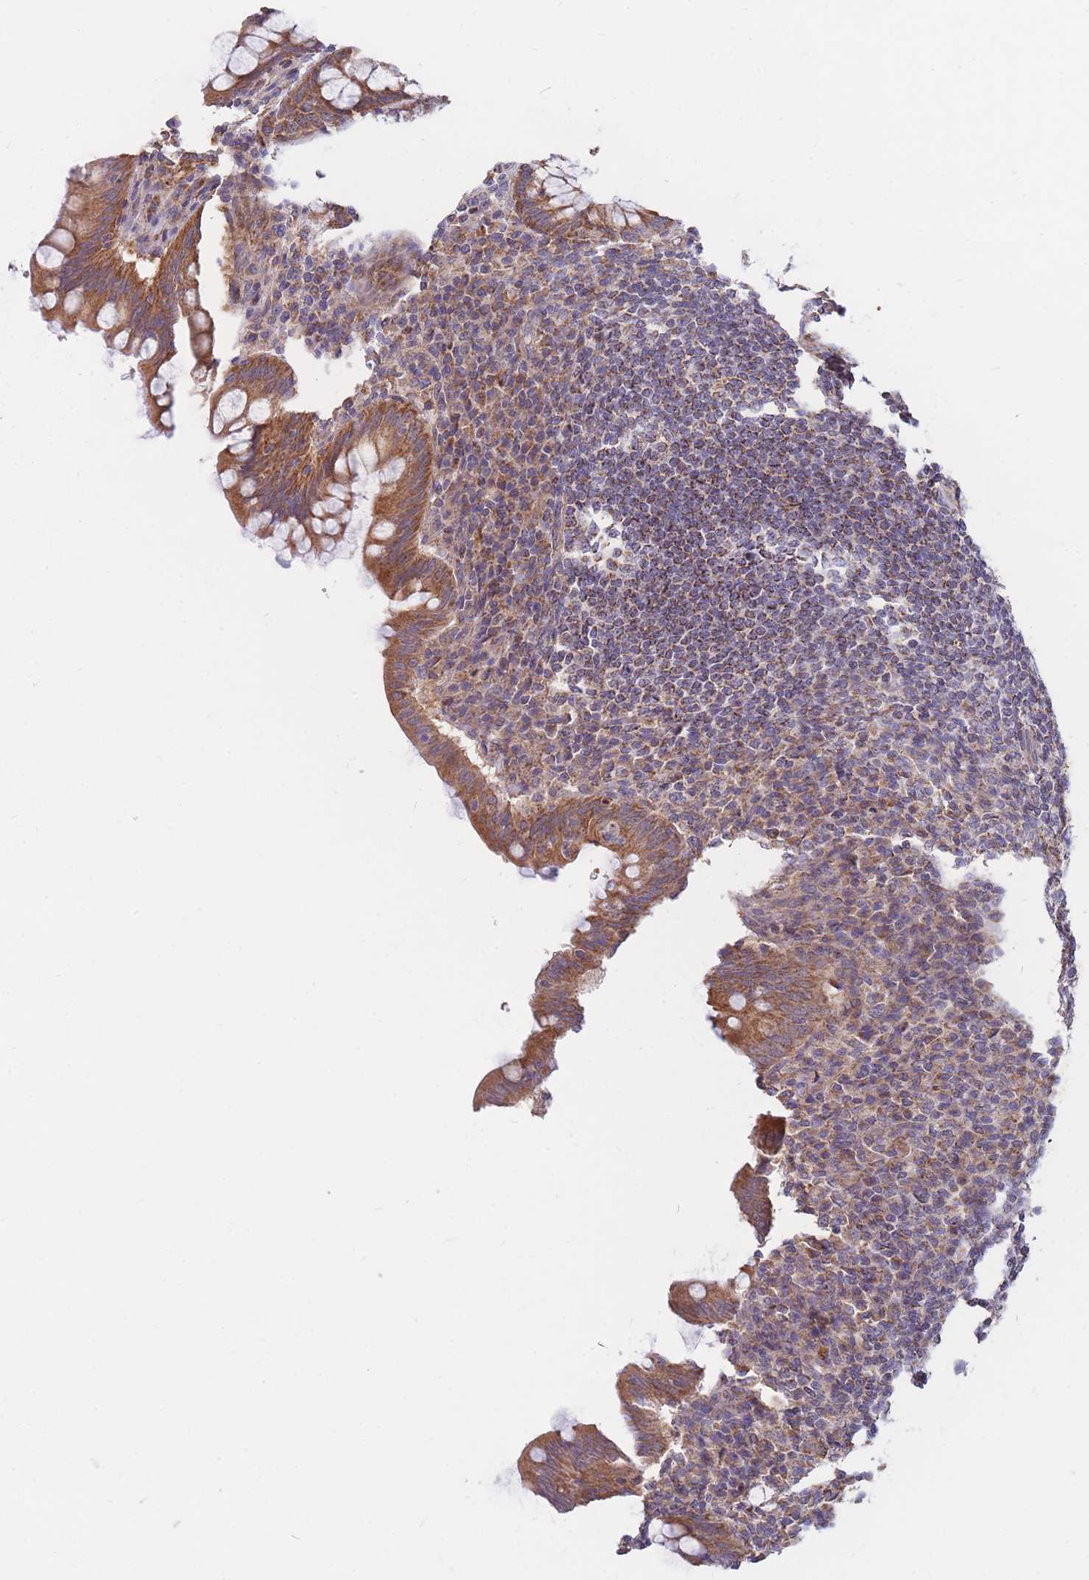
{"staining": {"intensity": "strong", "quantity": ">75%", "location": "cytoplasmic/membranous"}, "tissue": "appendix", "cell_type": "Glandular cells", "image_type": "normal", "snomed": [{"axis": "morphology", "description": "Normal tissue, NOS"}, {"axis": "topography", "description": "Appendix"}], "caption": "Appendix stained for a protein (brown) reveals strong cytoplasmic/membranous positive staining in approximately >75% of glandular cells.", "gene": "PTPMT1", "patient": {"sex": "female", "age": 33}}